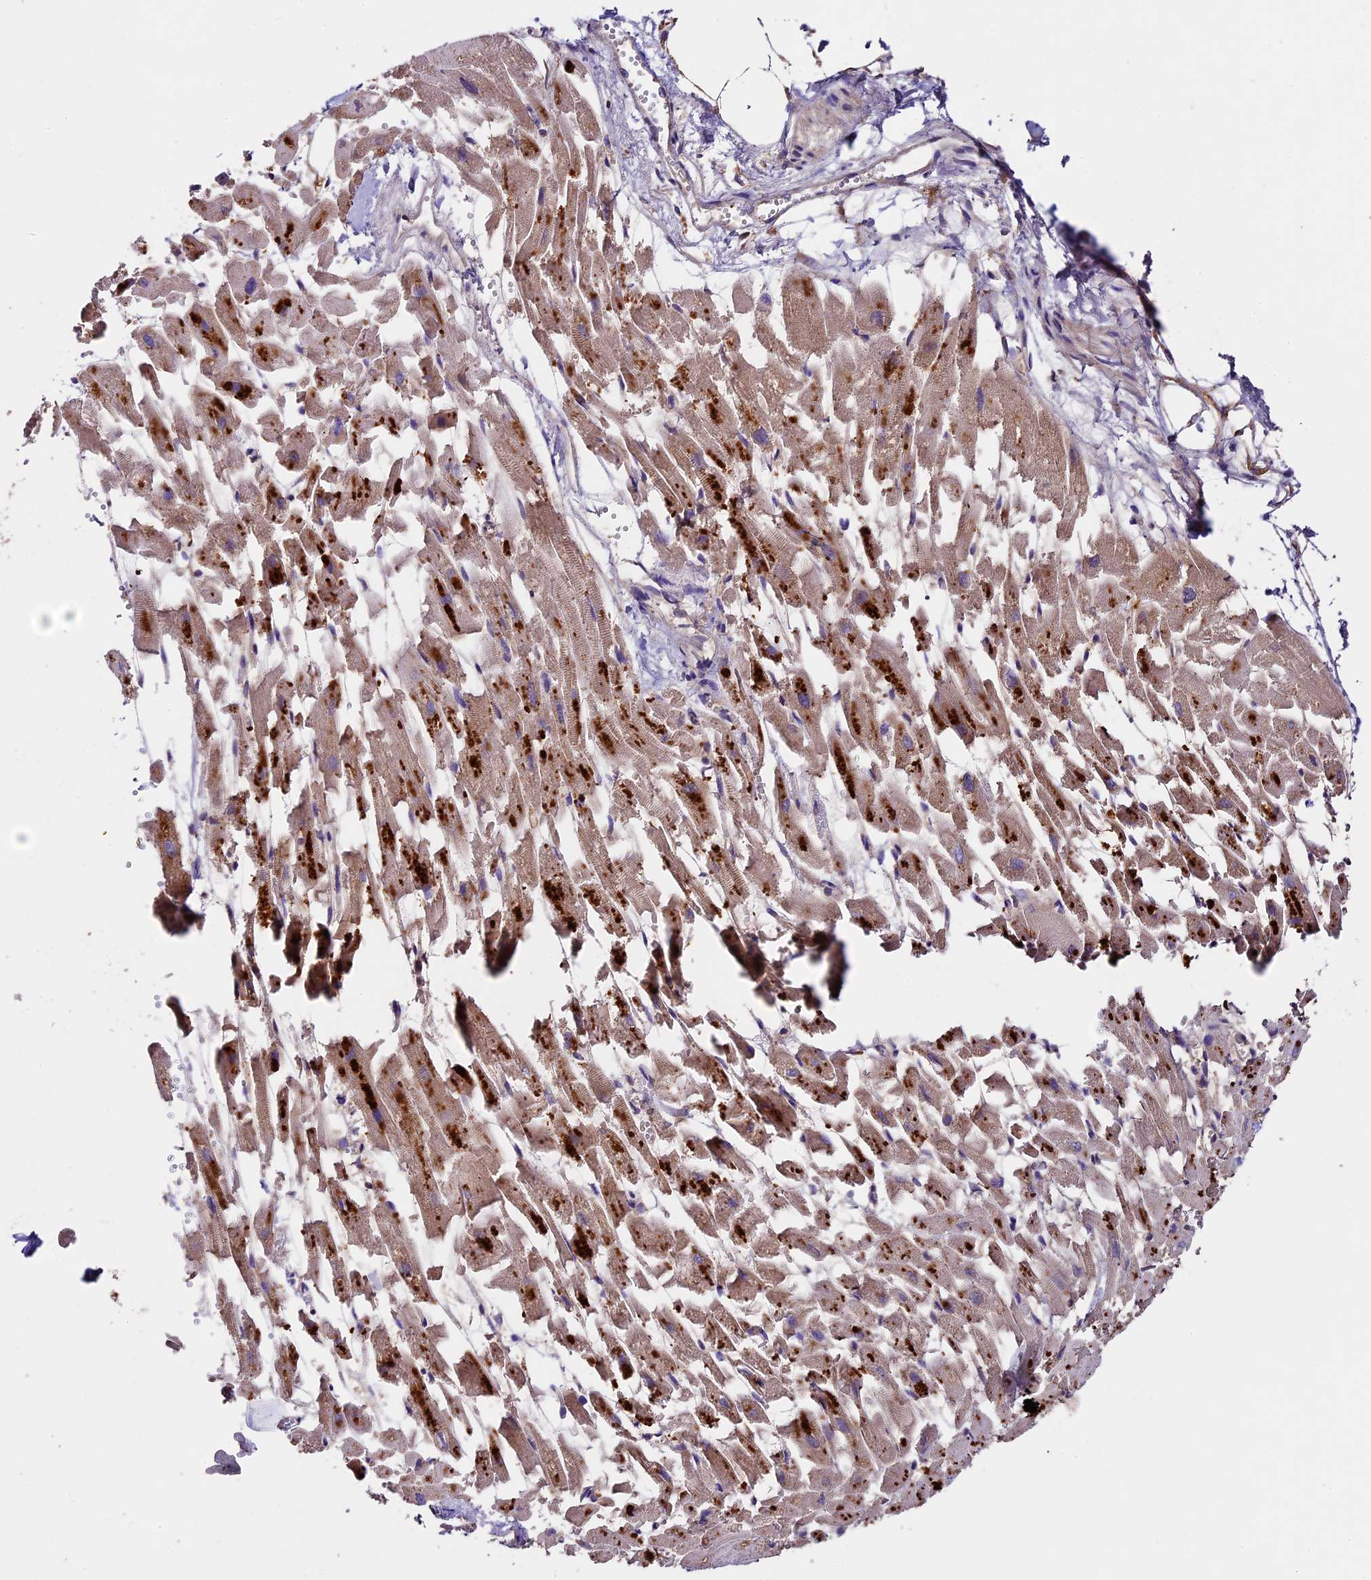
{"staining": {"intensity": "moderate", "quantity": "25%-75%", "location": "cytoplasmic/membranous"}, "tissue": "heart muscle", "cell_type": "Cardiomyocytes", "image_type": "normal", "snomed": [{"axis": "morphology", "description": "Normal tissue, NOS"}, {"axis": "topography", "description": "Heart"}], "caption": "Immunohistochemical staining of benign human heart muscle shows medium levels of moderate cytoplasmic/membranous positivity in approximately 25%-75% of cardiomyocytes. Using DAB (brown) and hematoxylin (blue) stains, captured at high magnification using brightfield microscopy.", "gene": "SBNO2", "patient": {"sex": "female", "age": 64}}